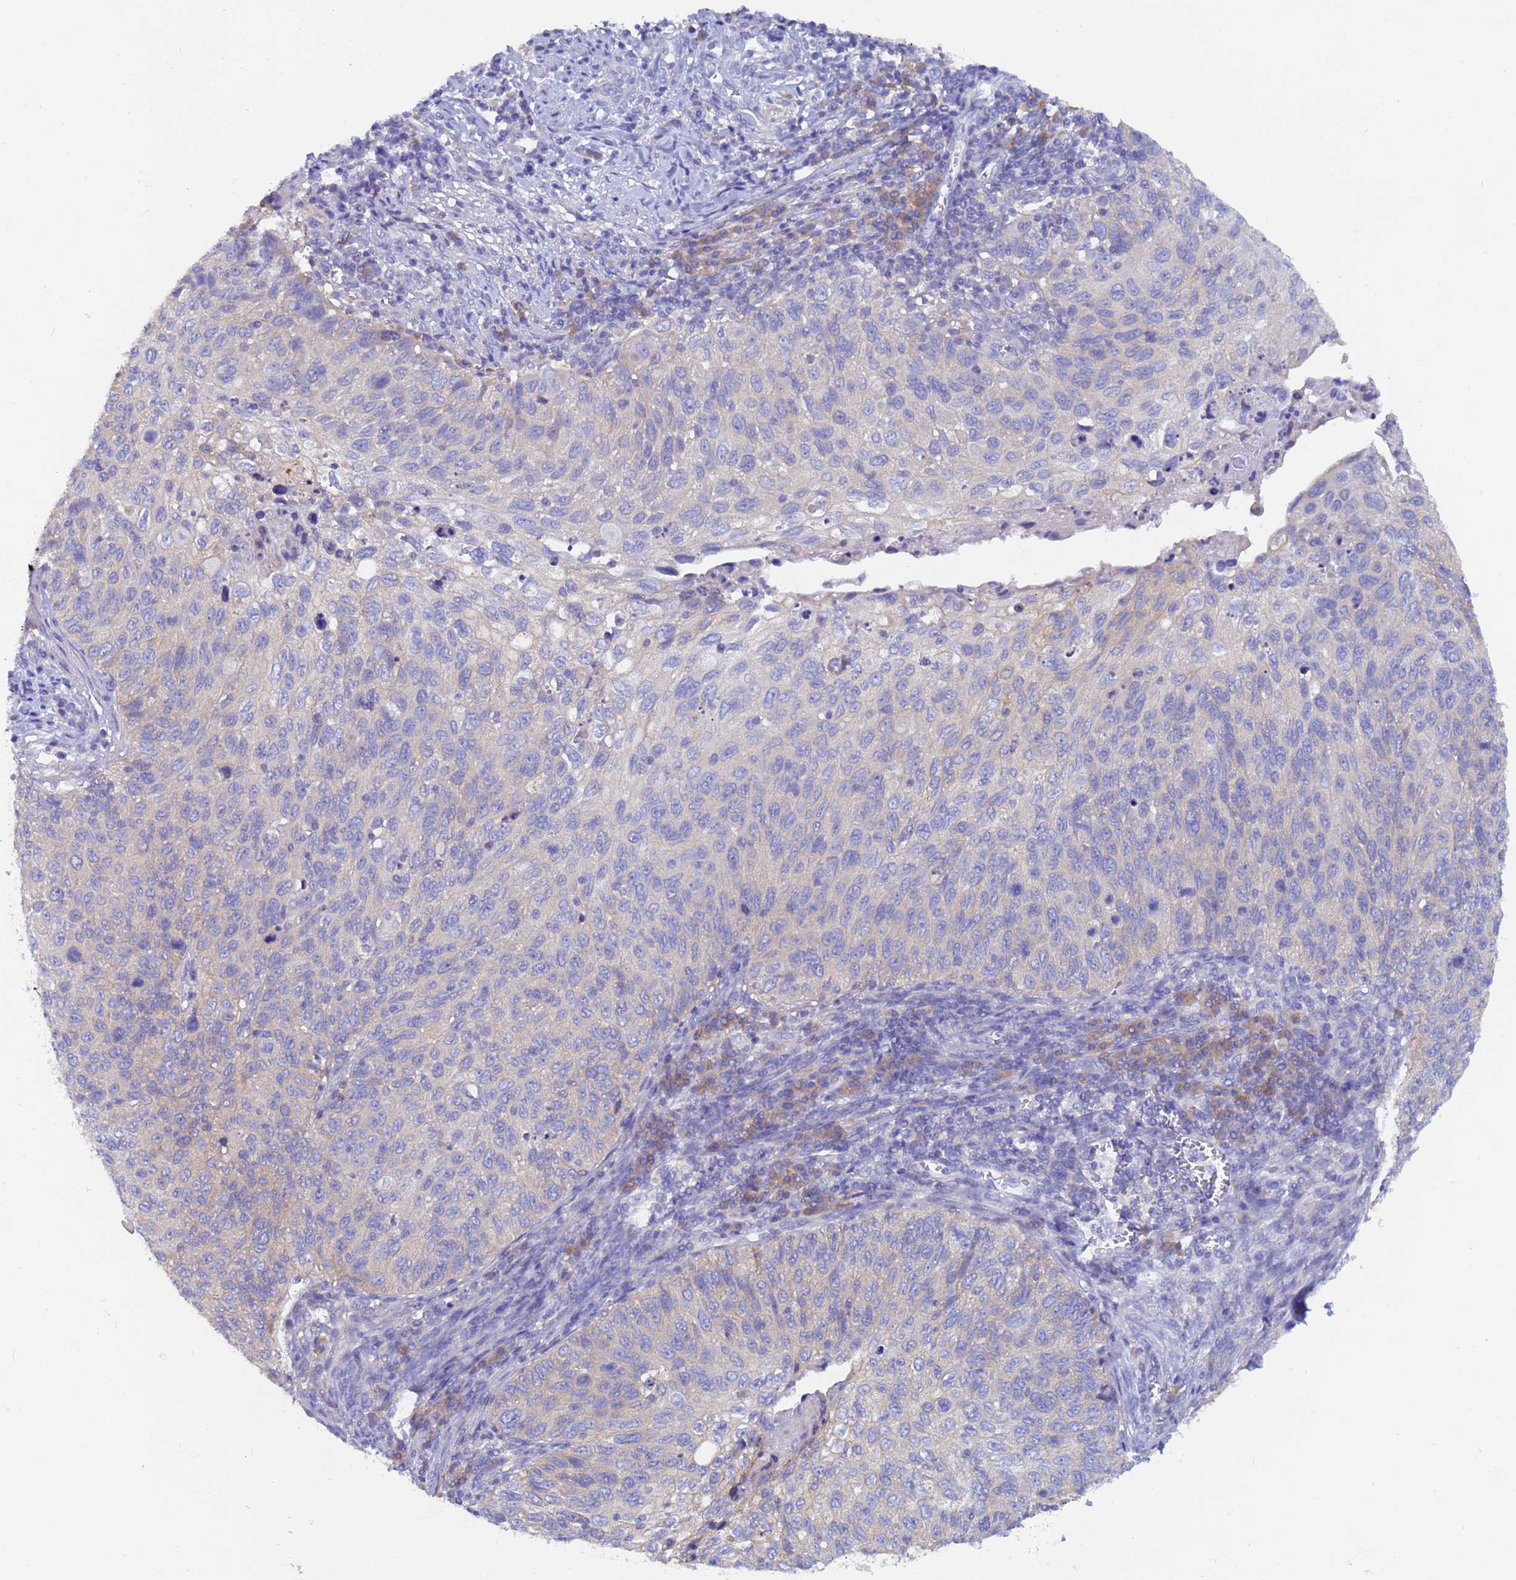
{"staining": {"intensity": "negative", "quantity": "none", "location": "none"}, "tissue": "cervical cancer", "cell_type": "Tumor cells", "image_type": "cancer", "snomed": [{"axis": "morphology", "description": "Squamous cell carcinoma, NOS"}, {"axis": "topography", "description": "Cervix"}], "caption": "The histopathology image reveals no staining of tumor cells in cervical squamous cell carcinoma.", "gene": "UBE2O", "patient": {"sex": "female", "age": 70}}